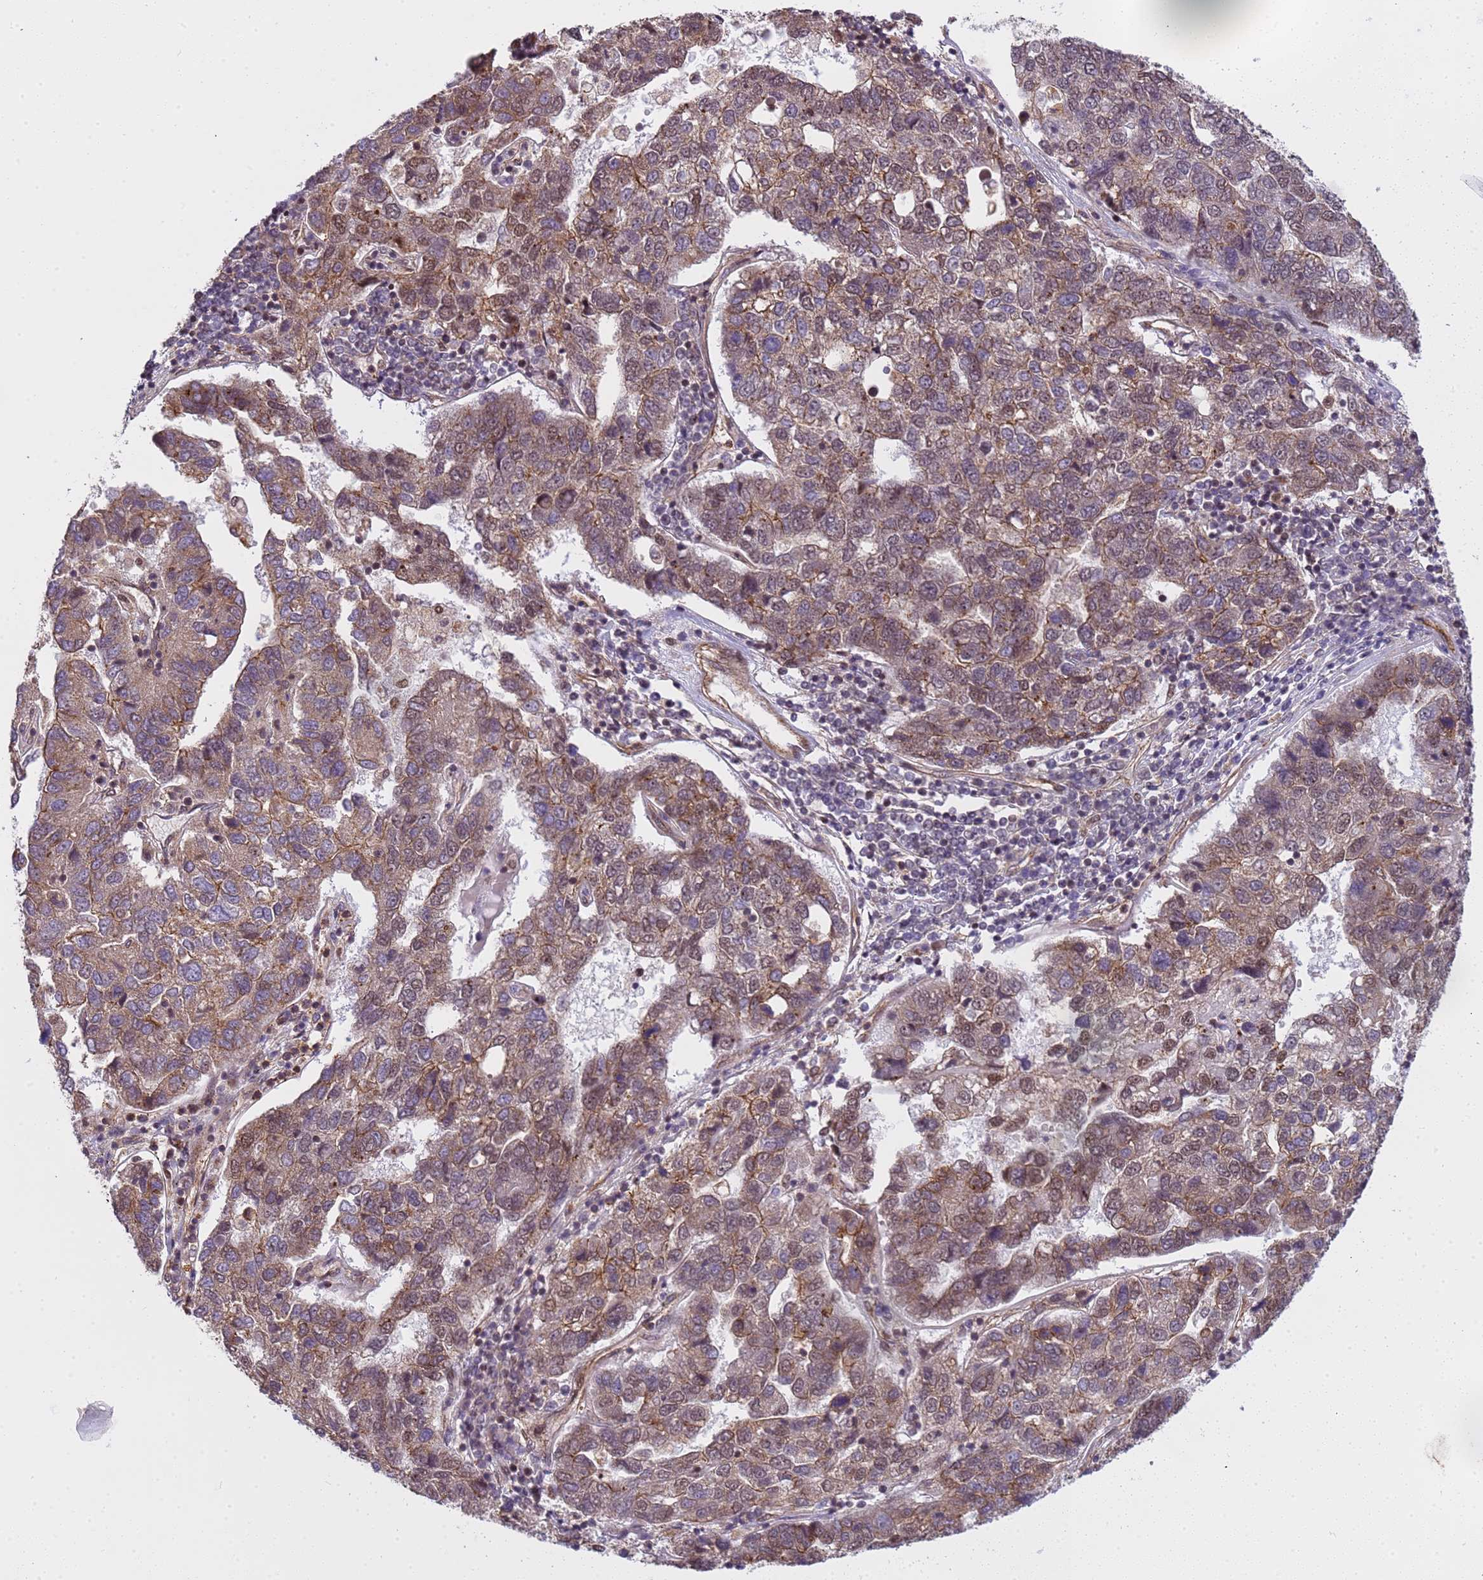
{"staining": {"intensity": "weak", "quantity": "25%-75%", "location": "cytoplasmic/membranous,nuclear"}, "tissue": "pancreatic cancer", "cell_type": "Tumor cells", "image_type": "cancer", "snomed": [{"axis": "morphology", "description": "Adenocarcinoma, NOS"}, {"axis": "topography", "description": "Pancreas"}], "caption": "Immunohistochemistry of human pancreatic adenocarcinoma shows low levels of weak cytoplasmic/membranous and nuclear staining in approximately 25%-75% of tumor cells.", "gene": "EMC2", "patient": {"sex": "female", "age": 61}}